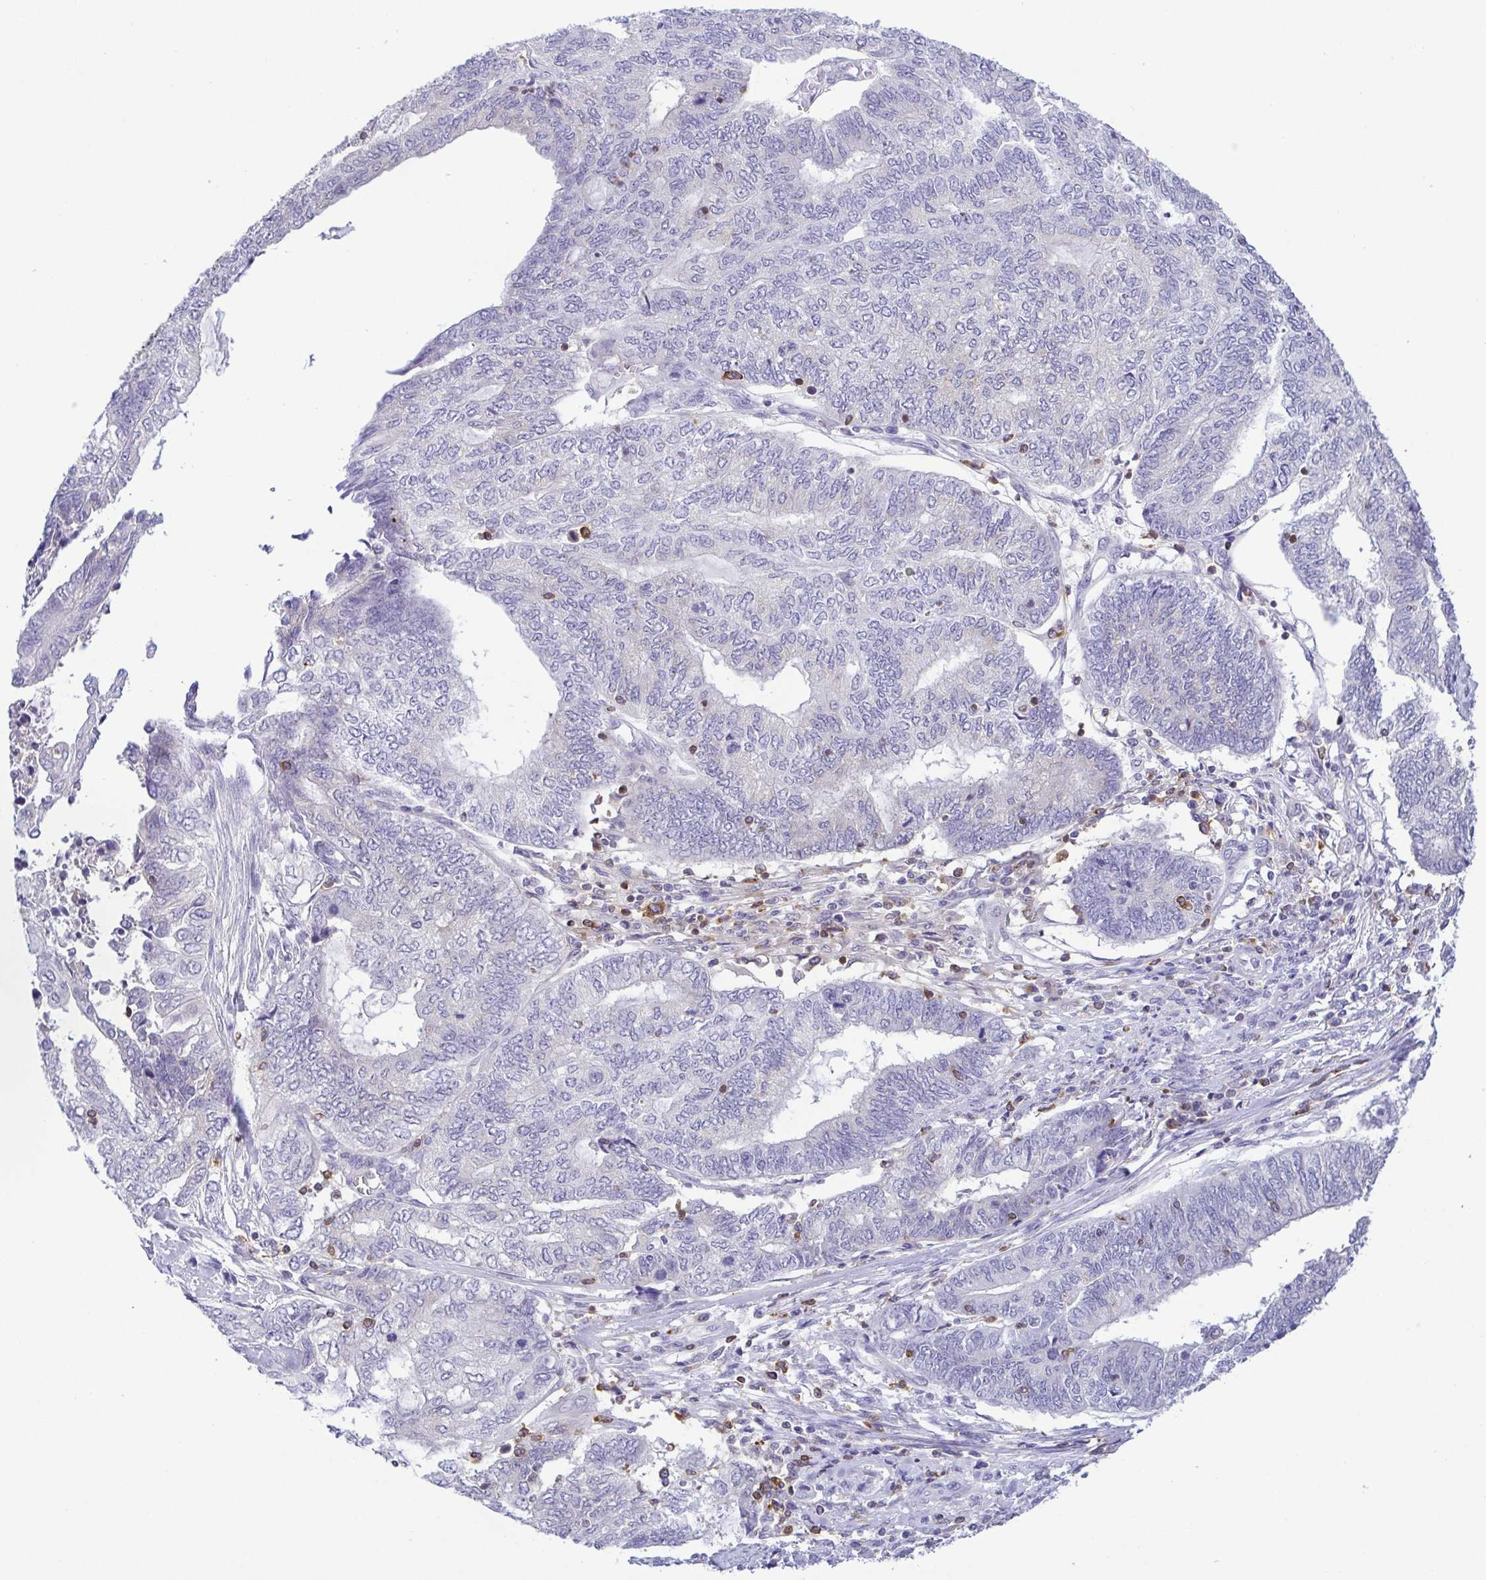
{"staining": {"intensity": "negative", "quantity": "none", "location": "none"}, "tissue": "endometrial cancer", "cell_type": "Tumor cells", "image_type": "cancer", "snomed": [{"axis": "morphology", "description": "Adenocarcinoma, NOS"}, {"axis": "topography", "description": "Uterus"}, {"axis": "topography", "description": "Endometrium"}], "caption": "This is an IHC micrograph of endometrial cancer (adenocarcinoma). There is no expression in tumor cells.", "gene": "PGLYRP1", "patient": {"sex": "female", "age": 70}}